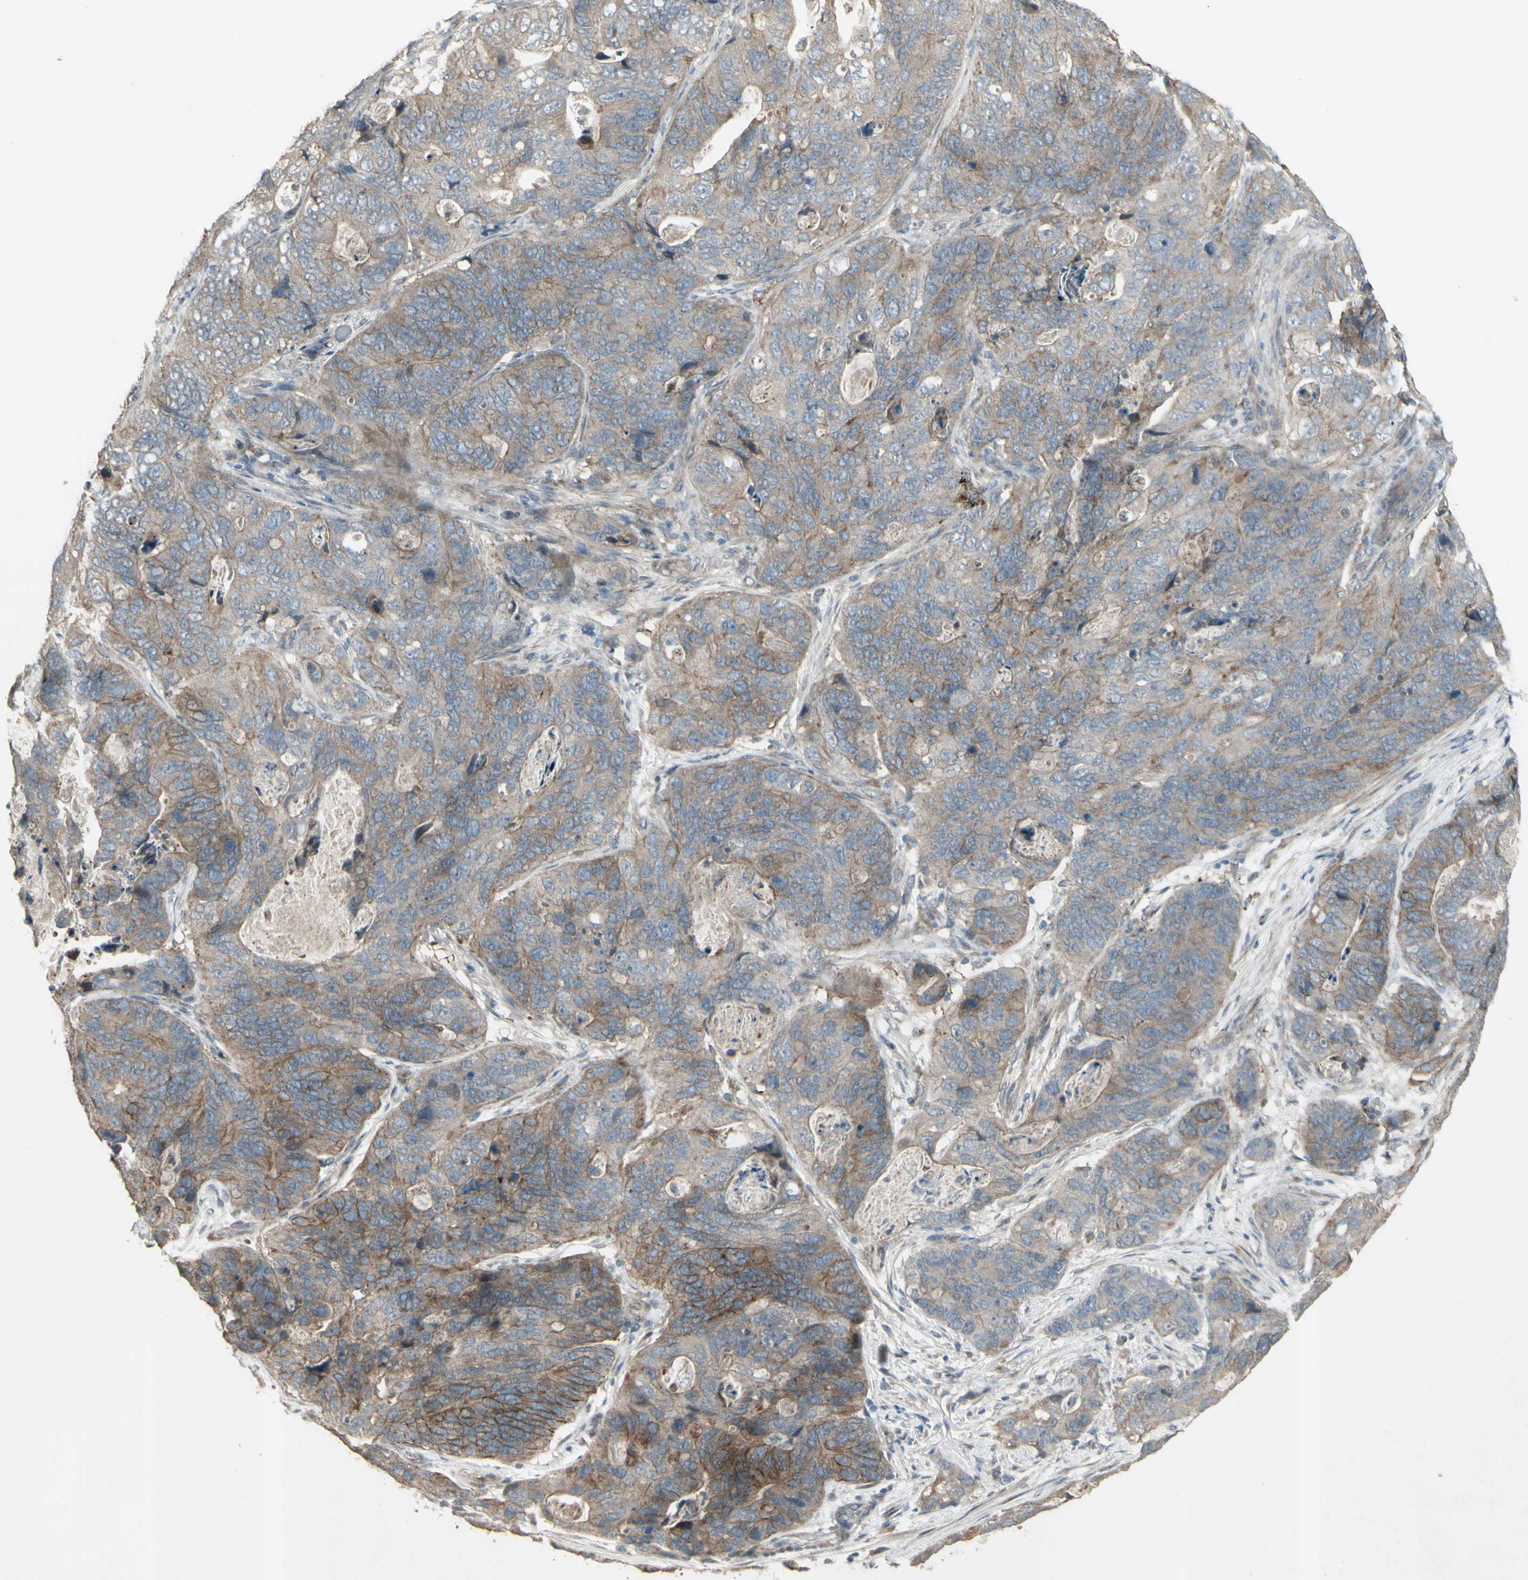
{"staining": {"intensity": "moderate", "quantity": ">75%", "location": "cytoplasmic/membranous"}, "tissue": "stomach cancer", "cell_type": "Tumor cells", "image_type": "cancer", "snomed": [{"axis": "morphology", "description": "Adenocarcinoma, NOS"}, {"axis": "topography", "description": "Stomach"}], "caption": "A histopathology image of stomach cancer stained for a protein displays moderate cytoplasmic/membranous brown staining in tumor cells.", "gene": "GRAMD1B", "patient": {"sex": "female", "age": 89}}